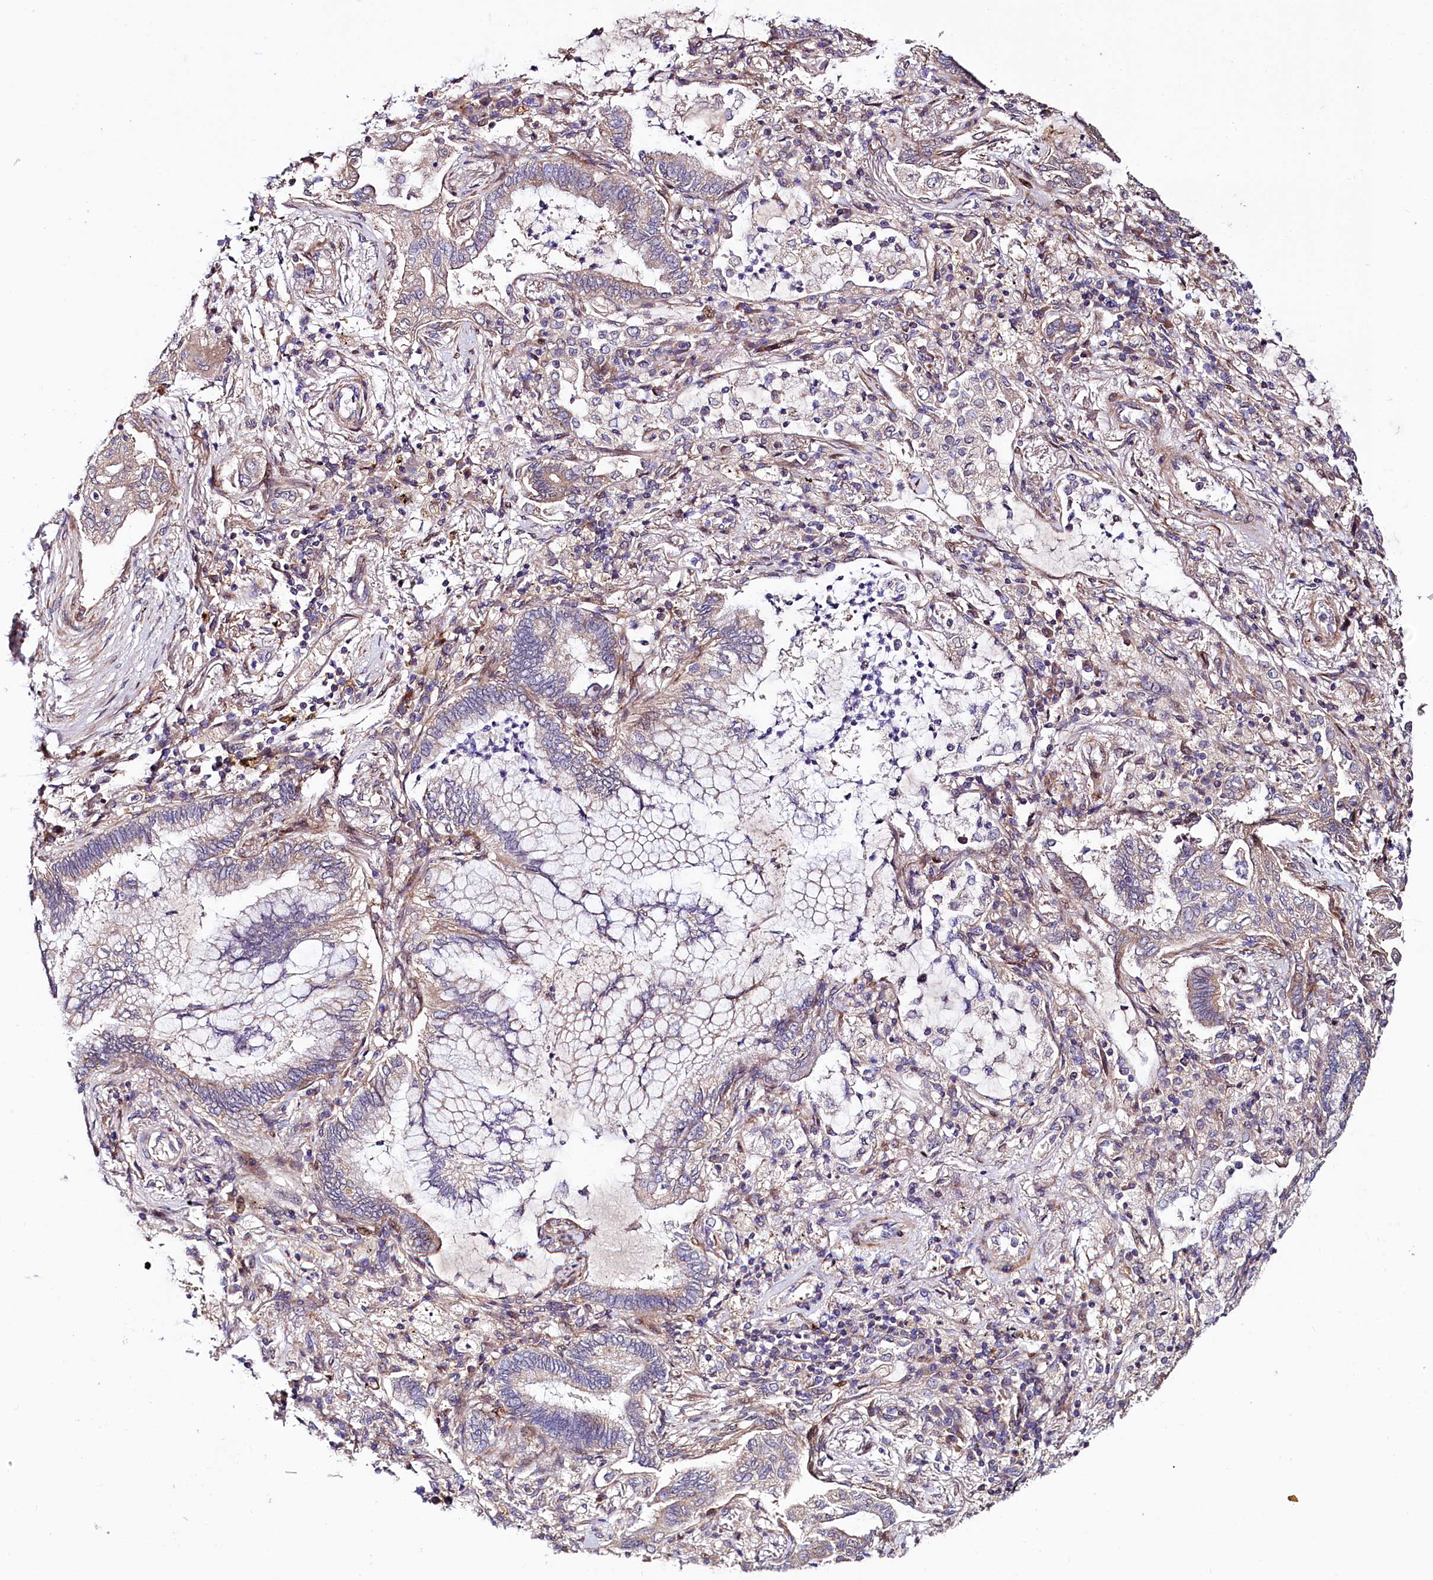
{"staining": {"intensity": "weak", "quantity": "<25%", "location": "cytoplasmic/membranous"}, "tissue": "lung cancer", "cell_type": "Tumor cells", "image_type": "cancer", "snomed": [{"axis": "morphology", "description": "Adenocarcinoma, NOS"}, {"axis": "topography", "description": "Lung"}], "caption": "Histopathology image shows no significant protein expression in tumor cells of lung cancer. The staining is performed using DAB brown chromogen with nuclei counter-stained in using hematoxylin.", "gene": "PDZRN3", "patient": {"sex": "female", "age": 70}}